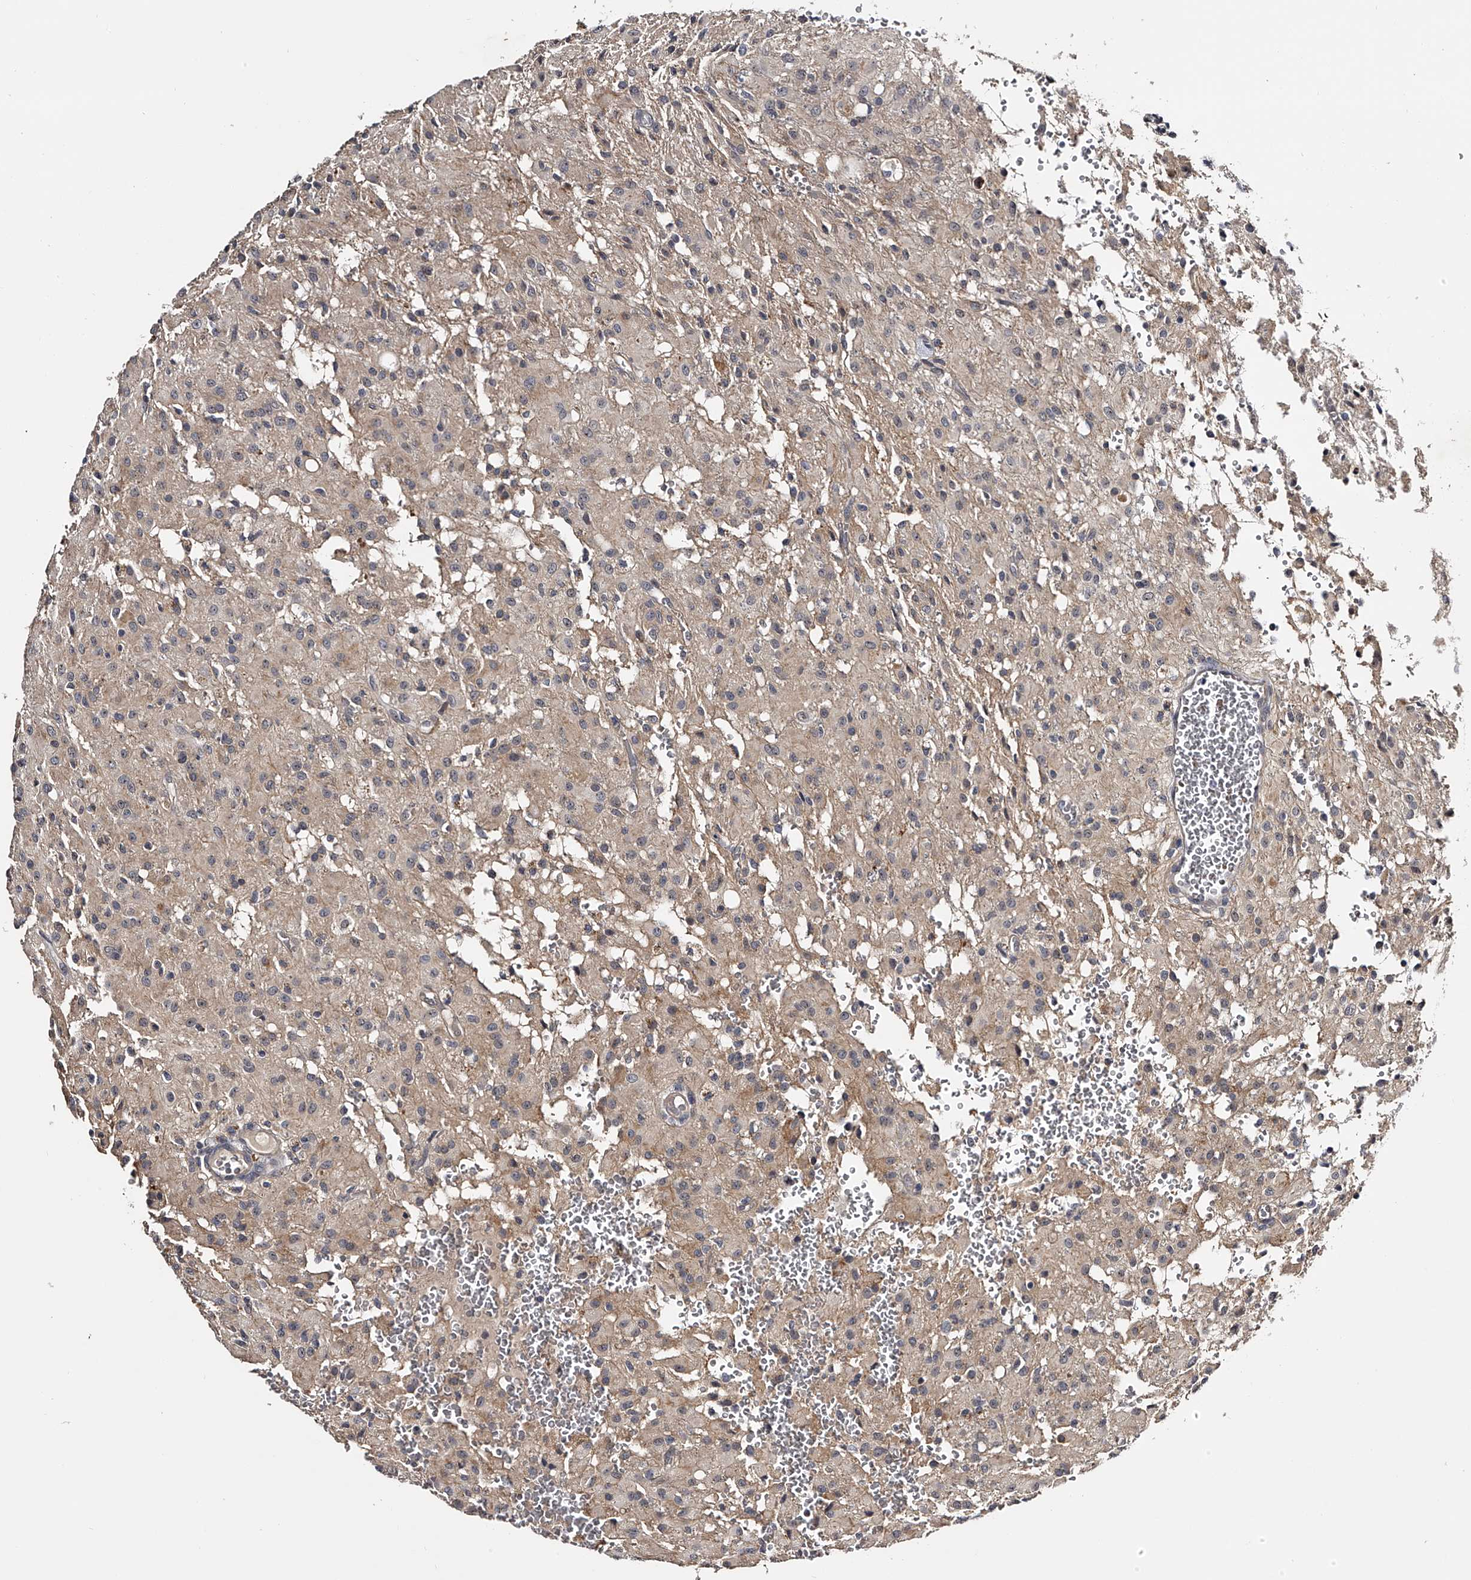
{"staining": {"intensity": "weak", "quantity": "<25%", "location": "nuclear"}, "tissue": "glioma", "cell_type": "Tumor cells", "image_type": "cancer", "snomed": [{"axis": "morphology", "description": "Glioma, malignant, High grade"}, {"axis": "topography", "description": "Brain"}], "caption": "Immunohistochemistry (IHC) of human glioma demonstrates no expression in tumor cells.", "gene": "MDN1", "patient": {"sex": "female", "age": 59}}